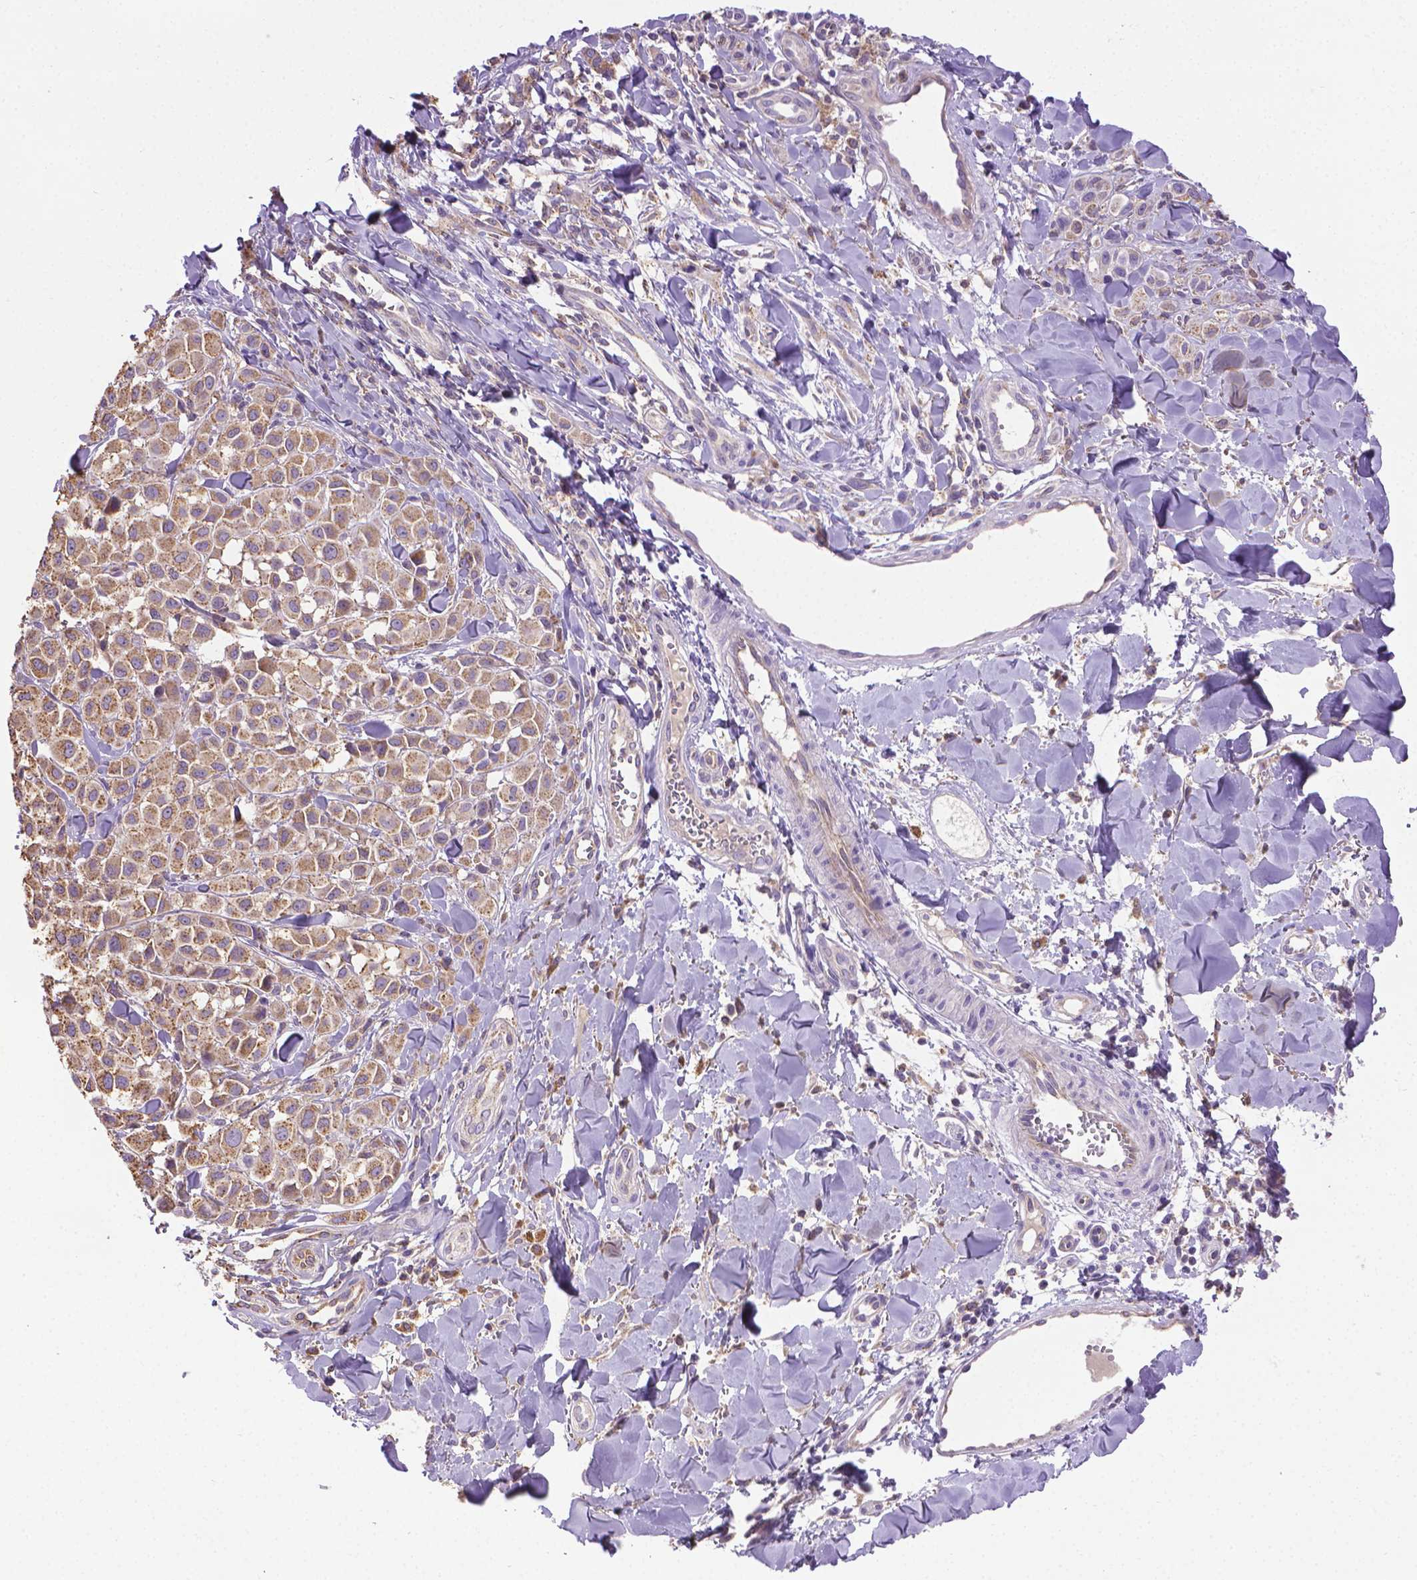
{"staining": {"intensity": "moderate", "quantity": ">75%", "location": "cytoplasmic/membranous"}, "tissue": "melanoma", "cell_type": "Tumor cells", "image_type": "cancer", "snomed": [{"axis": "morphology", "description": "Malignant melanoma, NOS"}, {"axis": "topography", "description": "Skin"}], "caption": "This histopathology image reveals immunohistochemistry (IHC) staining of melanoma, with medium moderate cytoplasmic/membranous positivity in about >75% of tumor cells.", "gene": "SLC51B", "patient": {"sex": "male", "age": 77}}